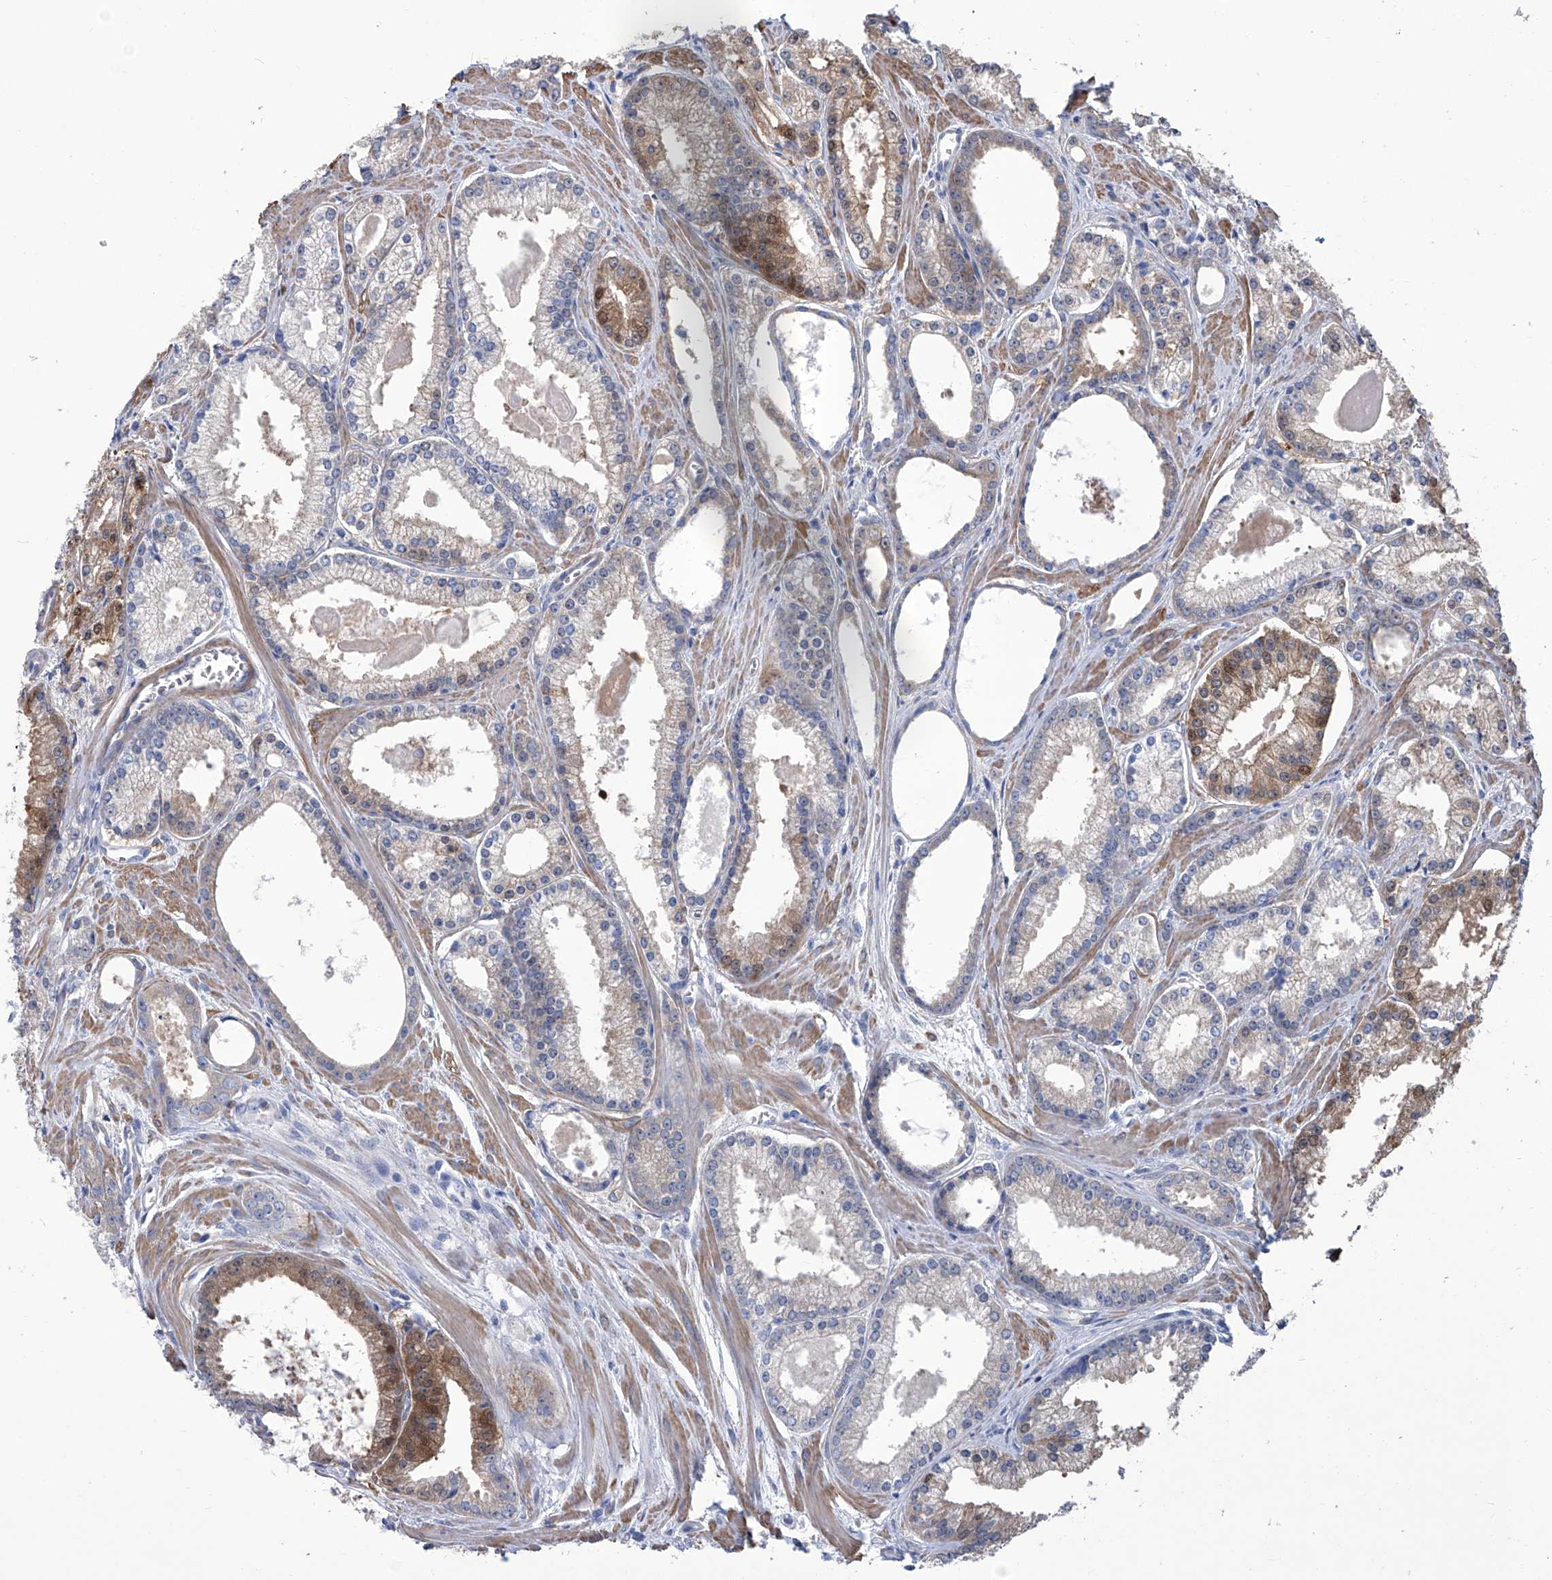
{"staining": {"intensity": "moderate", "quantity": "<25%", "location": "cytoplasmic/membranous,nuclear"}, "tissue": "prostate cancer", "cell_type": "Tumor cells", "image_type": "cancer", "snomed": [{"axis": "morphology", "description": "Adenocarcinoma, Low grade"}, {"axis": "topography", "description": "Prostate"}], "caption": "Immunohistochemistry of human prostate low-grade adenocarcinoma reveals low levels of moderate cytoplasmic/membranous and nuclear positivity in about <25% of tumor cells.", "gene": "SMS", "patient": {"sex": "male", "age": 54}}